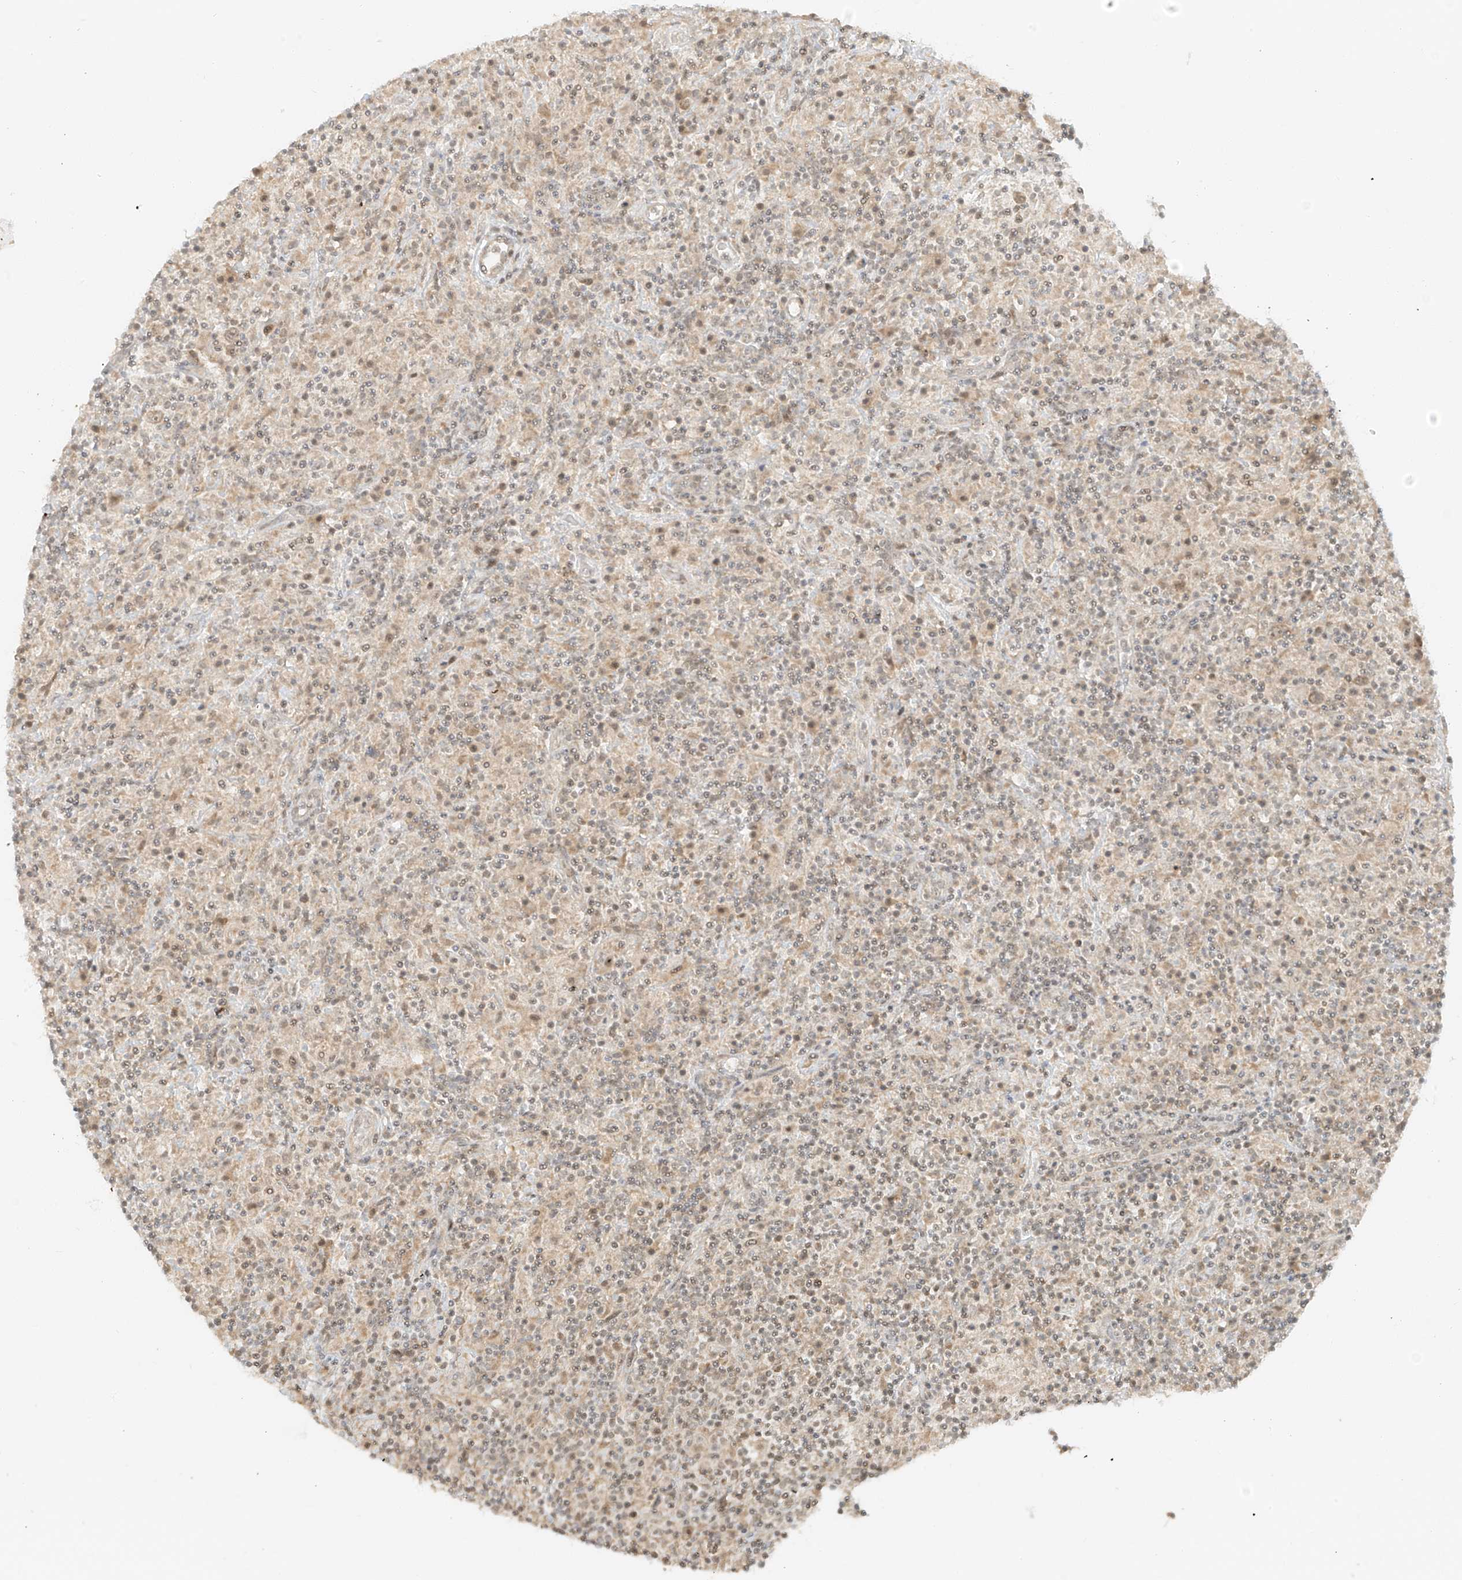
{"staining": {"intensity": "weak", "quantity": "25%-75%", "location": "cytoplasmic/membranous"}, "tissue": "lymphoma", "cell_type": "Tumor cells", "image_type": "cancer", "snomed": [{"axis": "morphology", "description": "Hodgkin's disease, NOS"}, {"axis": "topography", "description": "Lymph node"}], "caption": "Immunohistochemistry (IHC) (DAB) staining of human Hodgkin's disease exhibits weak cytoplasmic/membranous protein expression in about 25%-75% of tumor cells.", "gene": "MIPEP", "patient": {"sex": "male", "age": 70}}